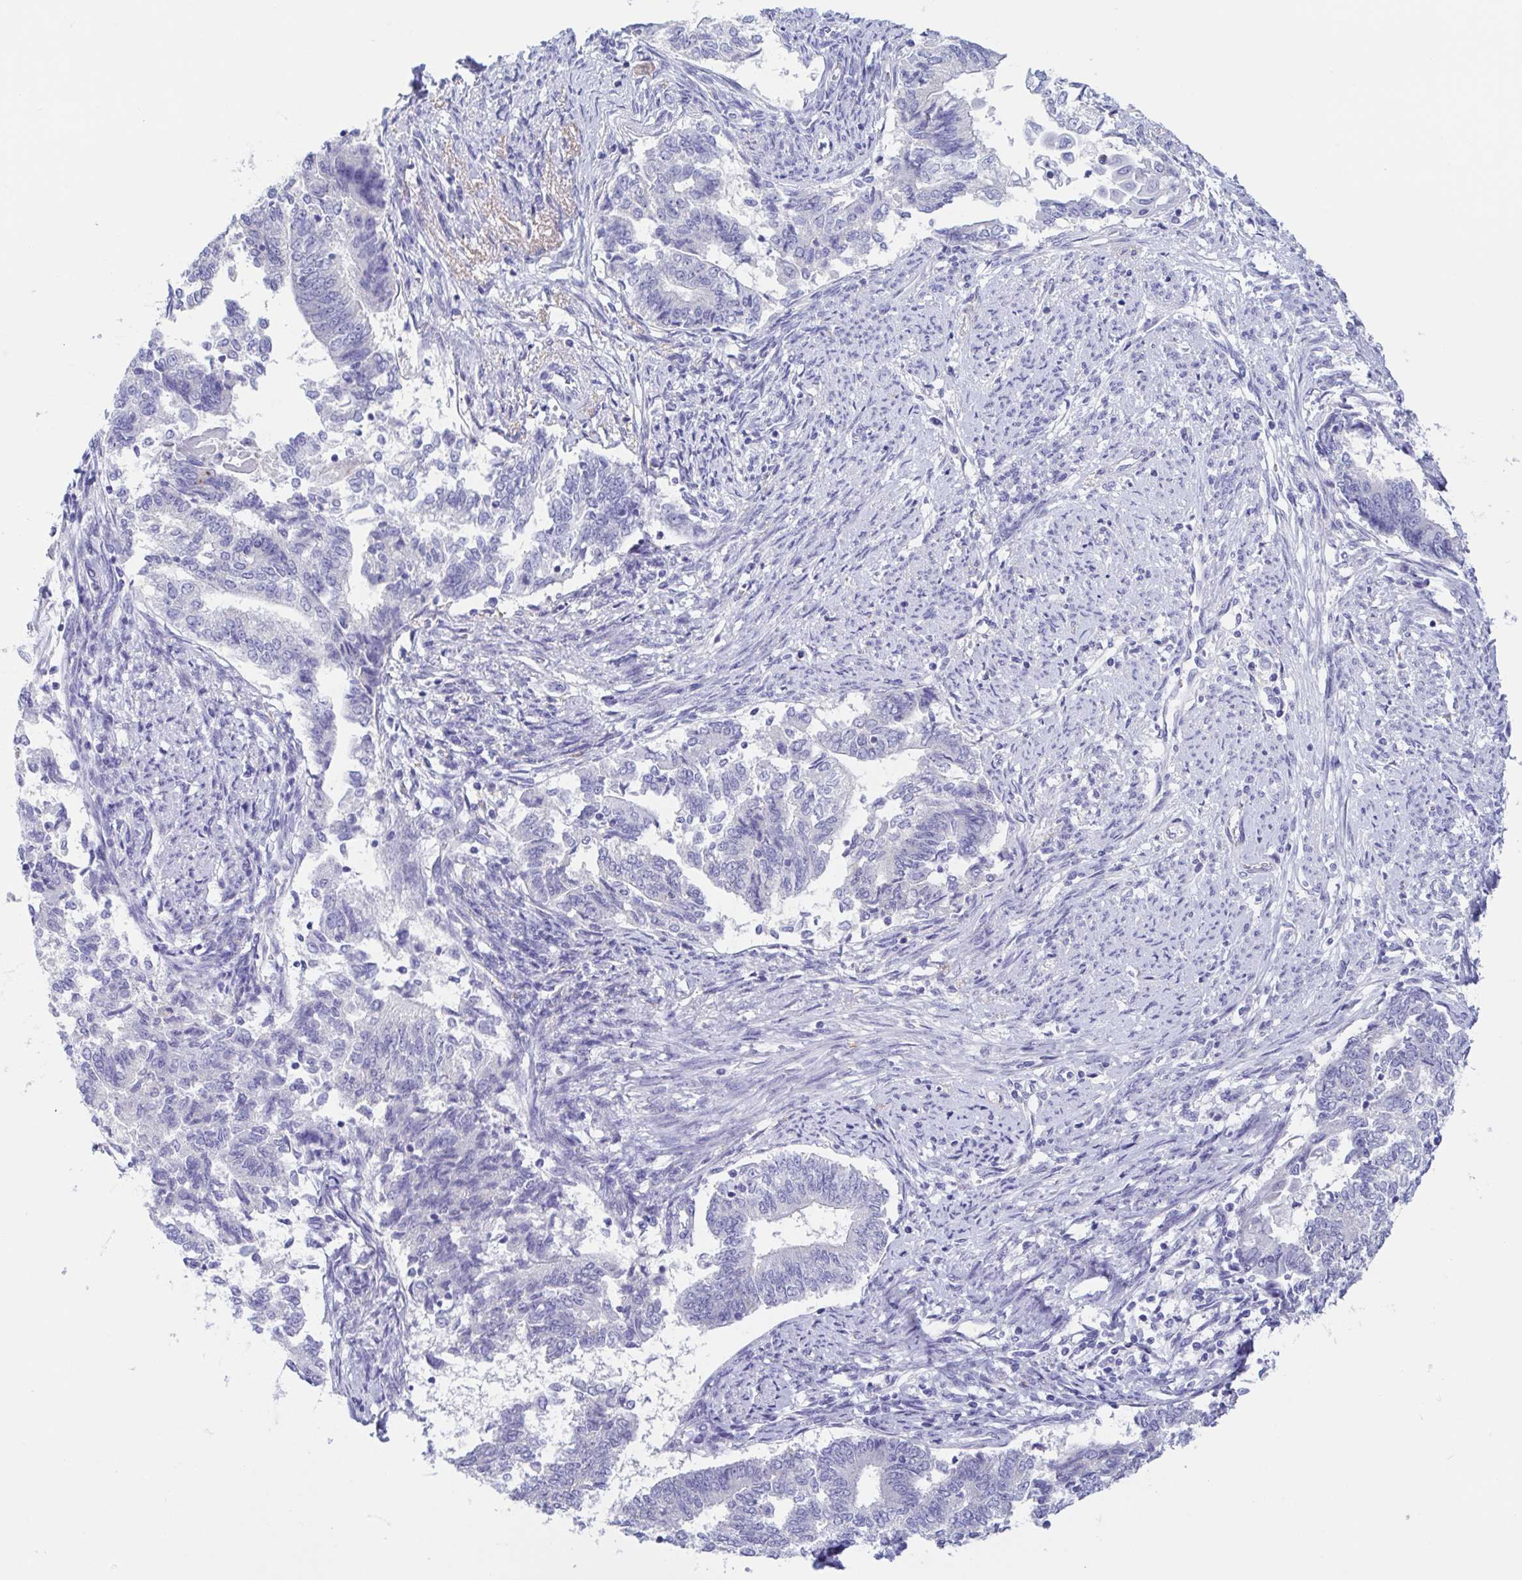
{"staining": {"intensity": "negative", "quantity": "none", "location": "none"}, "tissue": "endometrial cancer", "cell_type": "Tumor cells", "image_type": "cancer", "snomed": [{"axis": "morphology", "description": "Adenocarcinoma, NOS"}, {"axis": "topography", "description": "Endometrium"}], "caption": "An immunohistochemistry photomicrograph of endometrial cancer (adenocarcinoma) is shown. There is no staining in tumor cells of endometrial cancer (adenocarcinoma). (DAB (3,3'-diaminobenzidine) immunohistochemistry, high magnification).", "gene": "TREH", "patient": {"sex": "female", "age": 65}}